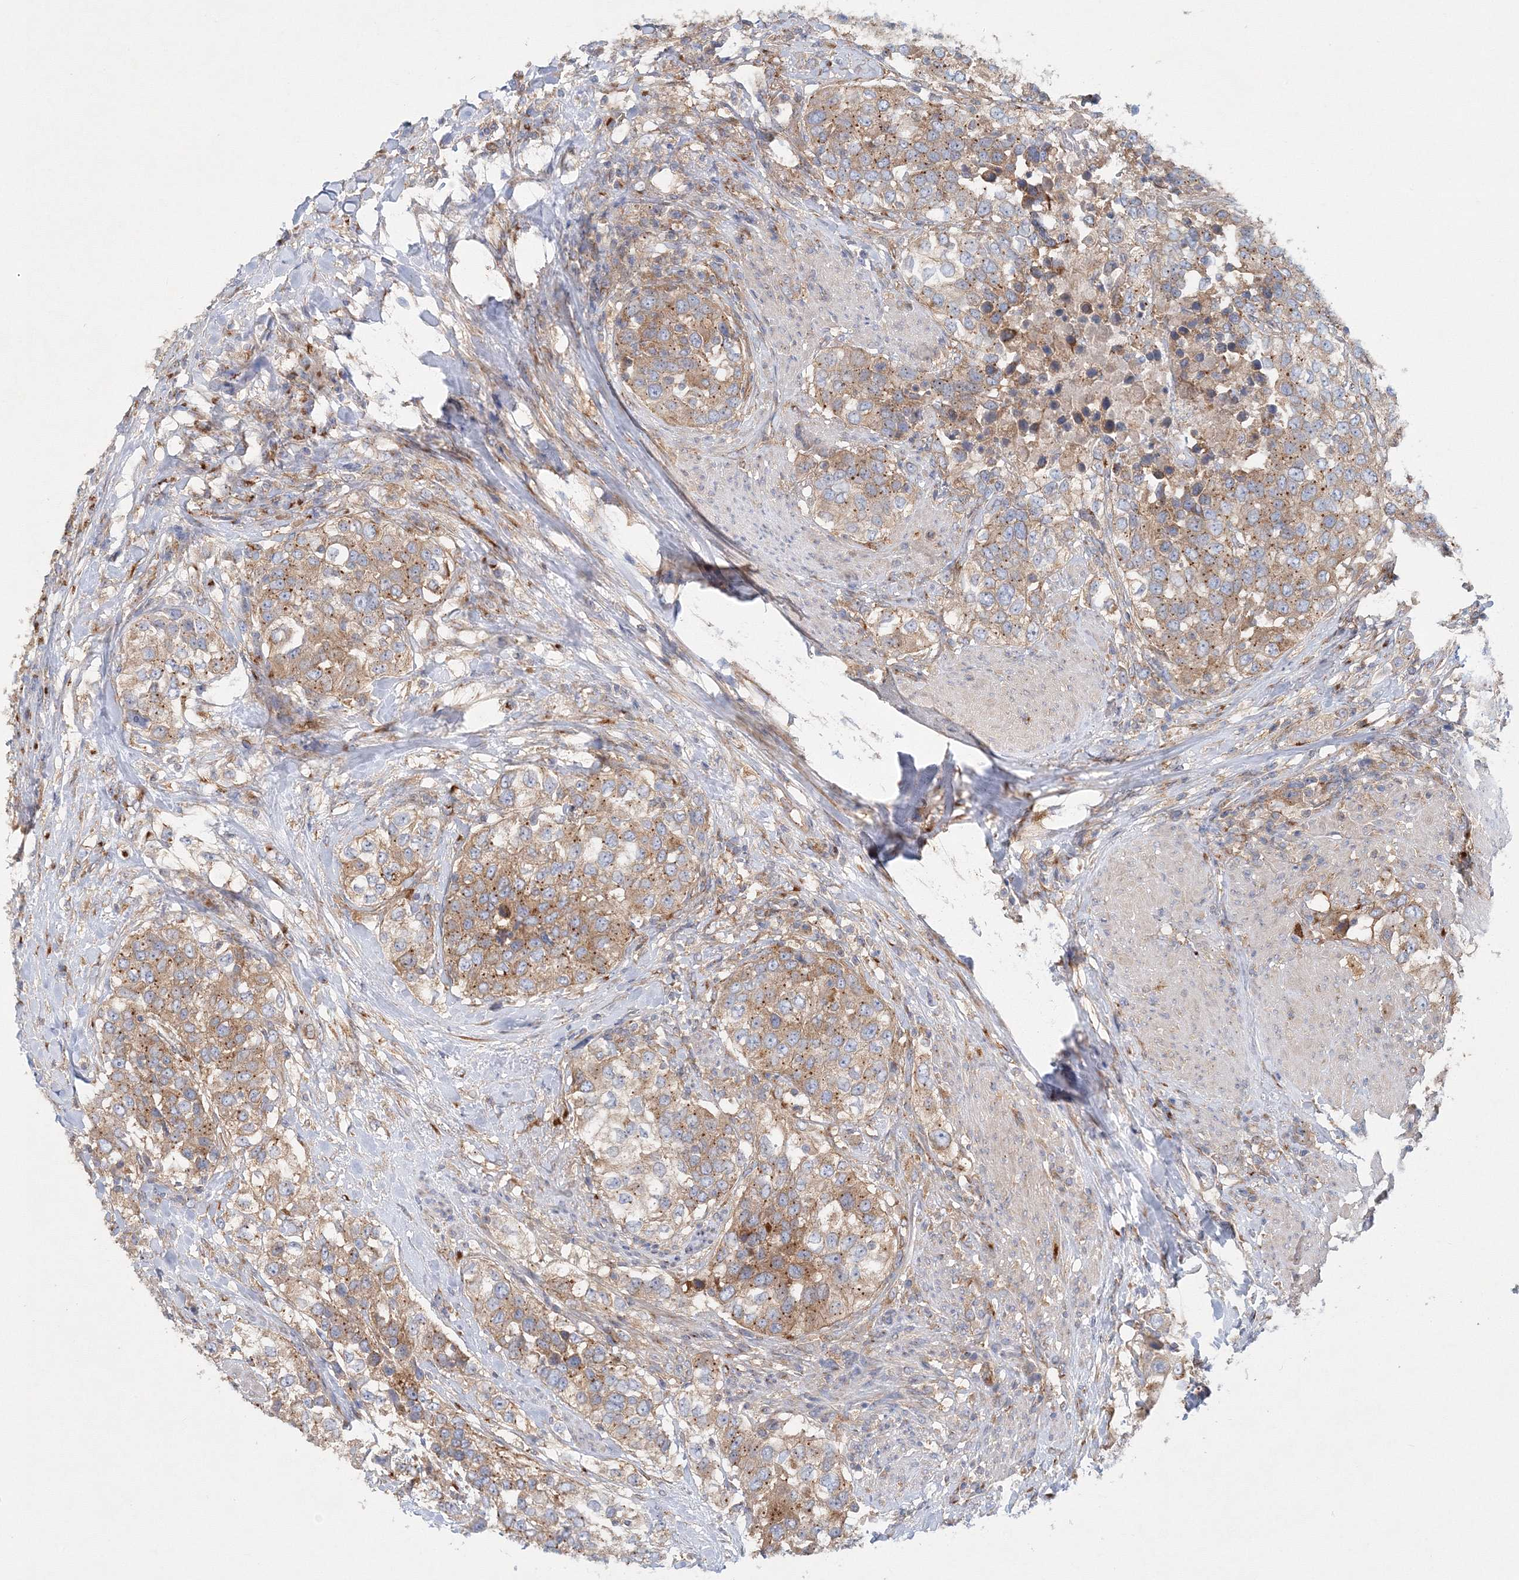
{"staining": {"intensity": "moderate", "quantity": ">75%", "location": "cytoplasmic/membranous"}, "tissue": "urothelial cancer", "cell_type": "Tumor cells", "image_type": "cancer", "snomed": [{"axis": "morphology", "description": "Urothelial carcinoma, High grade"}, {"axis": "topography", "description": "Urinary bladder"}], "caption": "Urothelial cancer was stained to show a protein in brown. There is medium levels of moderate cytoplasmic/membranous staining in about >75% of tumor cells.", "gene": "SEC23IP", "patient": {"sex": "female", "age": 80}}